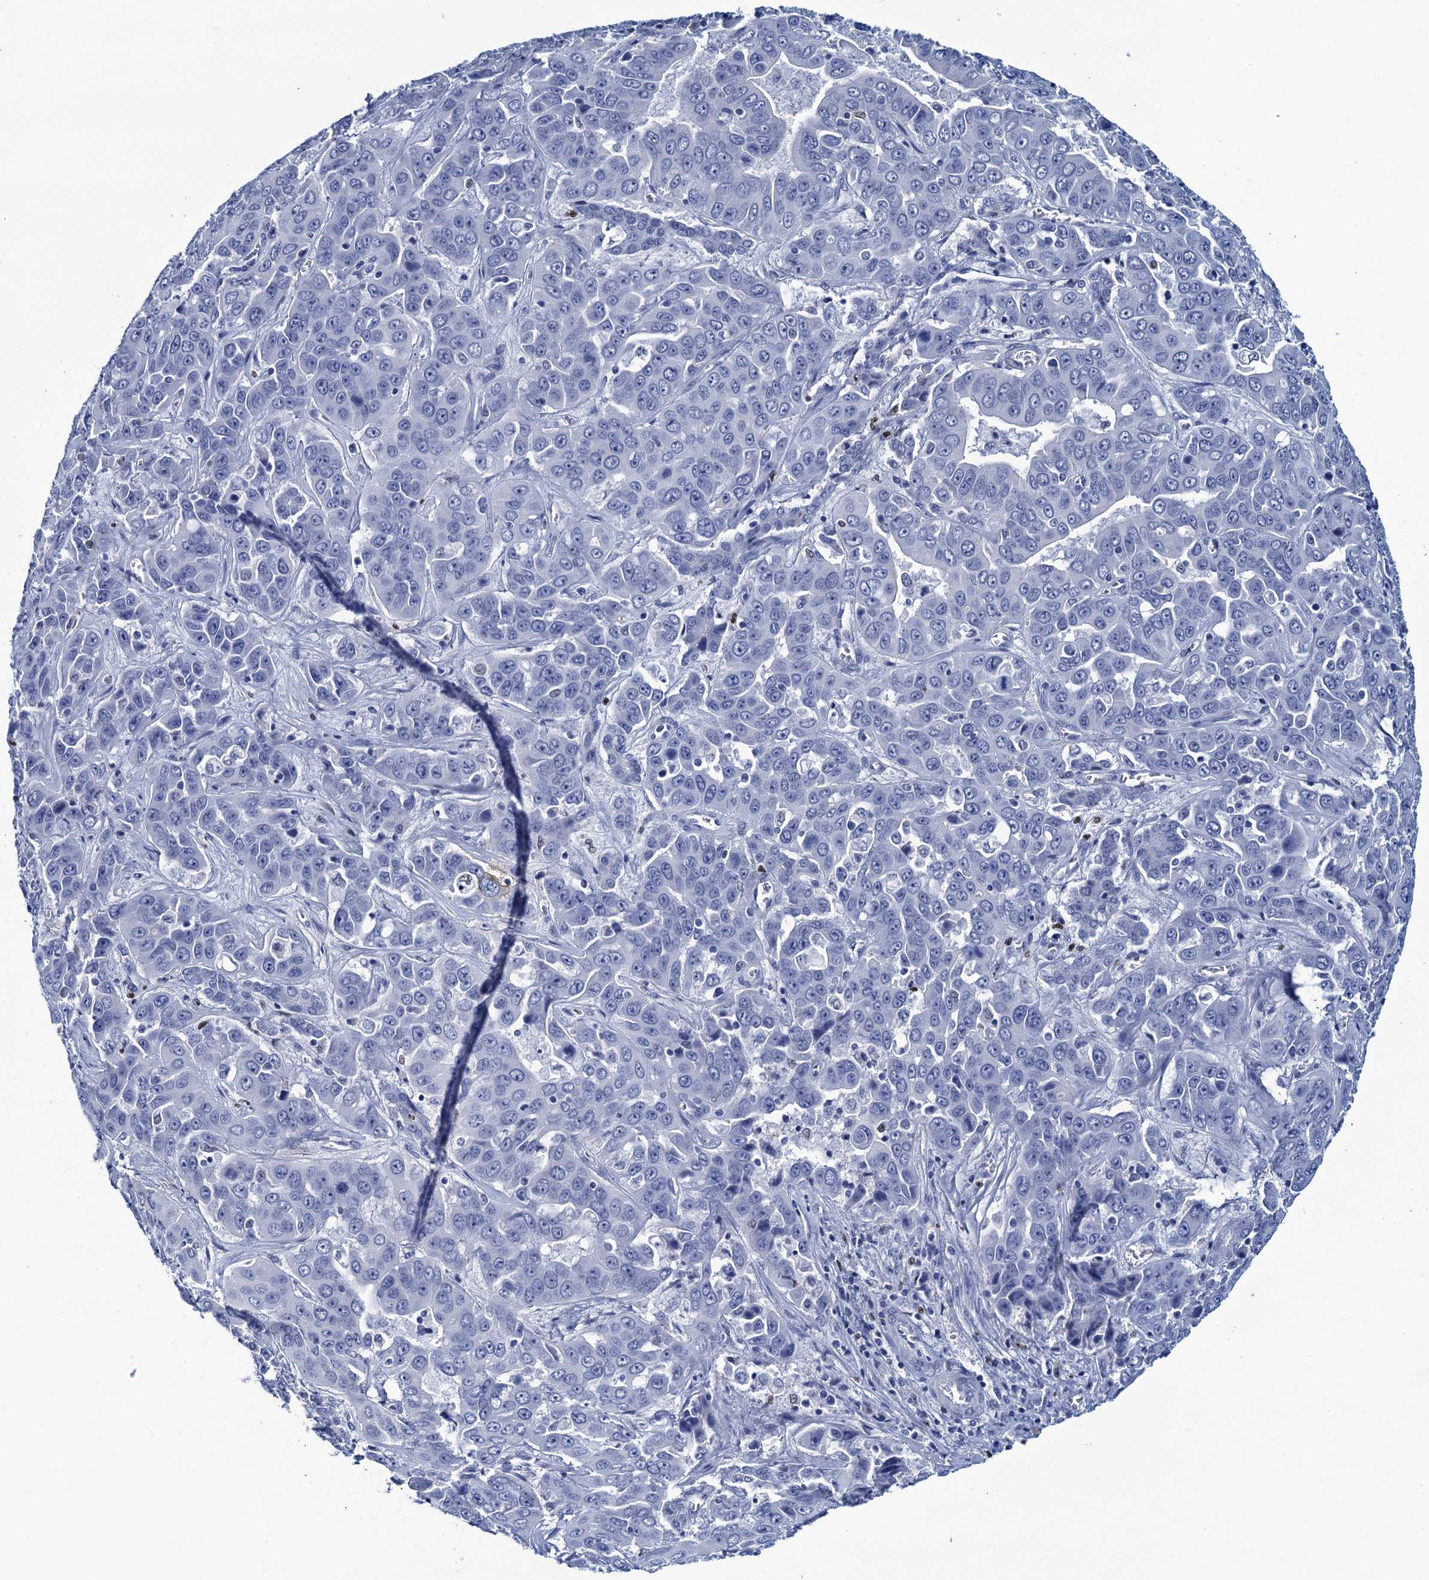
{"staining": {"intensity": "negative", "quantity": "none", "location": "none"}, "tissue": "liver cancer", "cell_type": "Tumor cells", "image_type": "cancer", "snomed": [{"axis": "morphology", "description": "Cholangiocarcinoma"}, {"axis": "topography", "description": "Liver"}], "caption": "A micrograph of human liver cholangiocarcinoma is negative for staining in tumor cells.", "gene": "RHCG", "patient": {"sex": "female", "age": 52}}